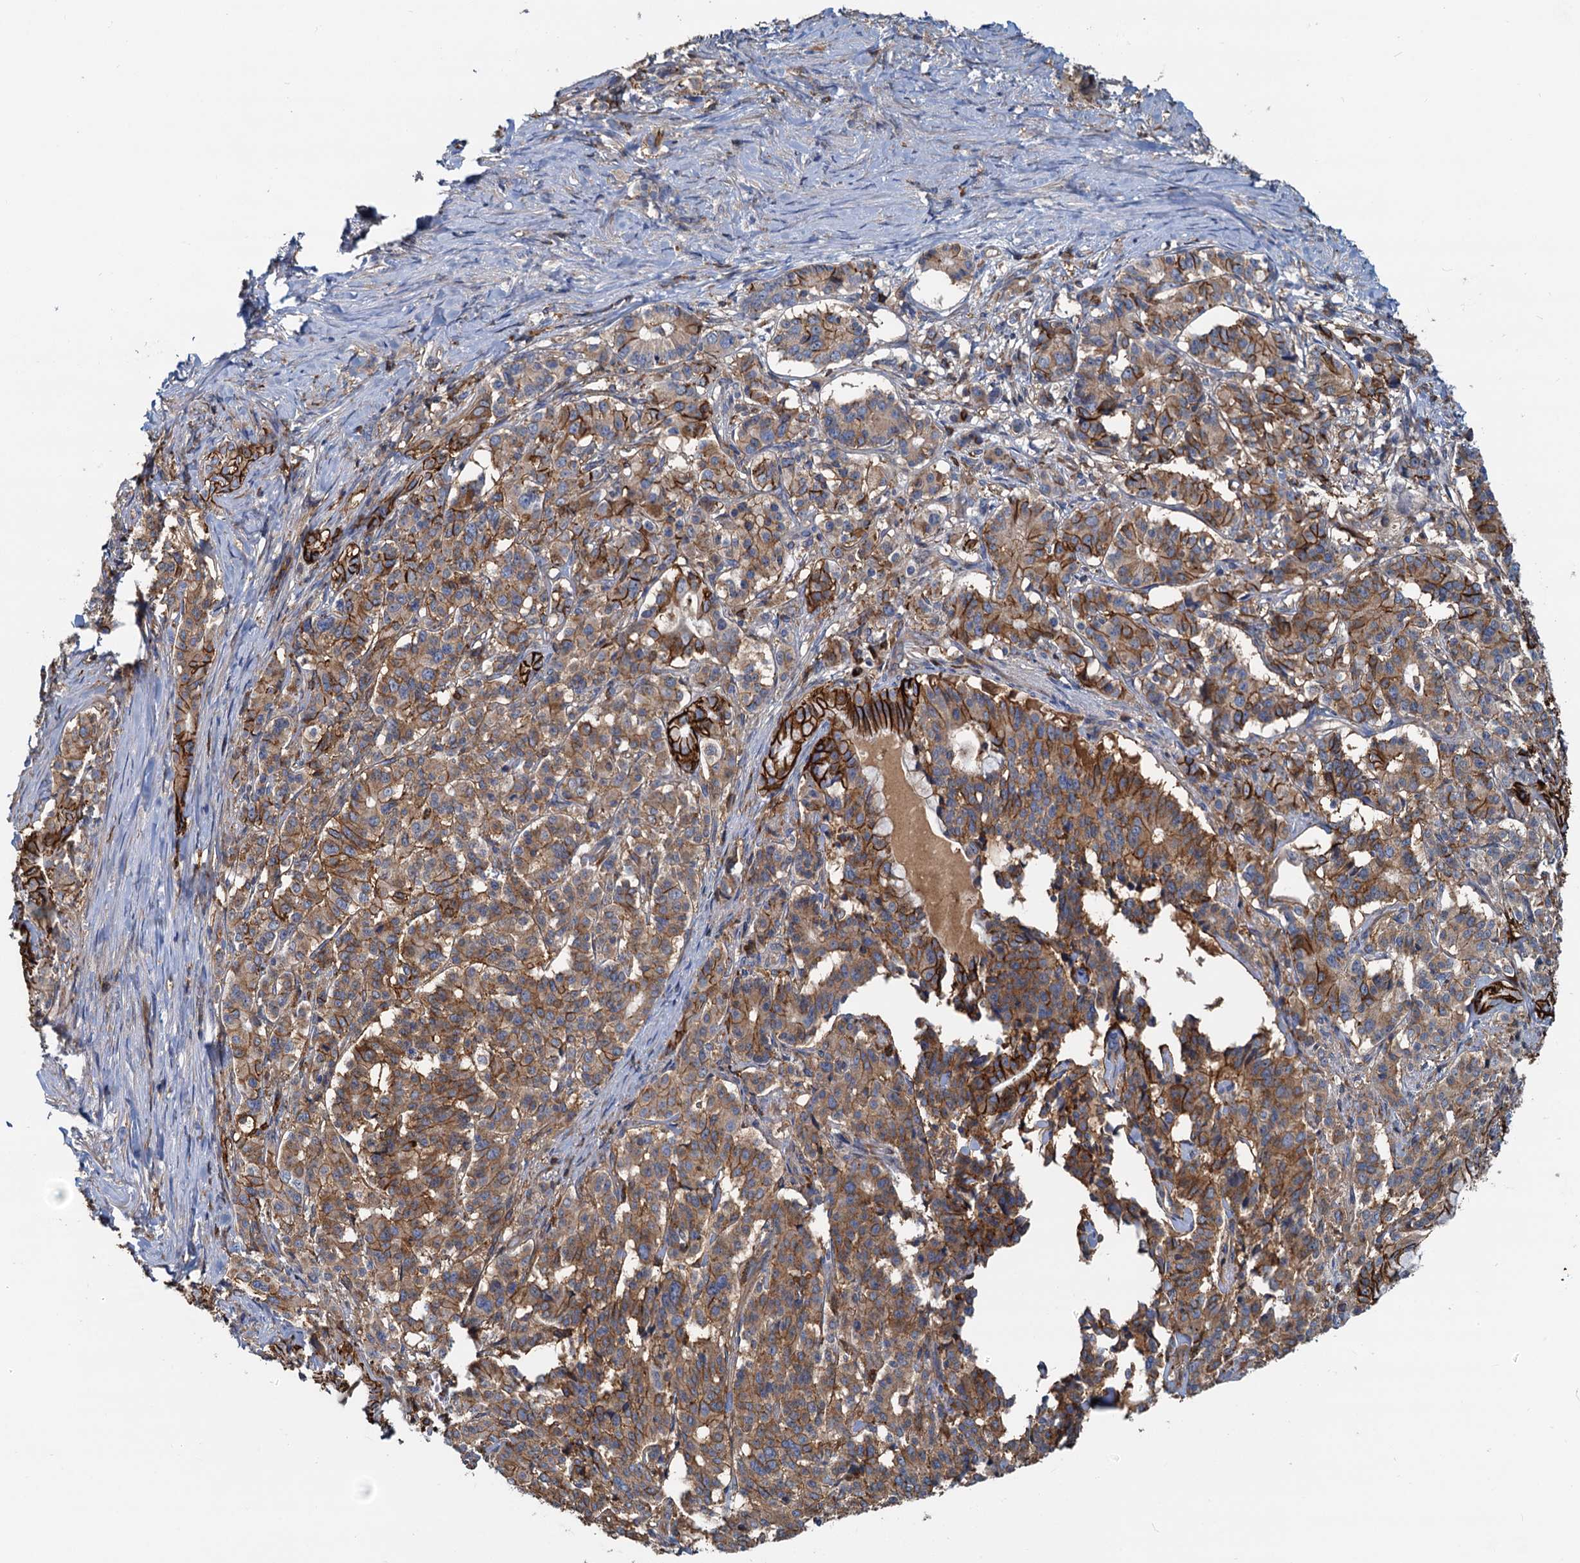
{"staining": {"intensity": "moderate", "quantity": ">75%", "location": "cytoplasmic/membranous"}, "tissue": "pancreatic cancer", "cell_type": "Tumor cells", "image_type": "cancer", "snomed": [{"axis": "morphology", "description": "Adenocarcinoma, NOS"}, {"axis": "topography", "description": "Pancreas"}], "caption": "IHC (DAB (3,3'-diaminobenzidine)) staining of adenocarcinoma (pancreatic) displays moderate cytoplasmic/membranous protein expression in about >75% of tumor cells.", "gene": "LNX2", "patient": {"sex": "female", "age": 74}}